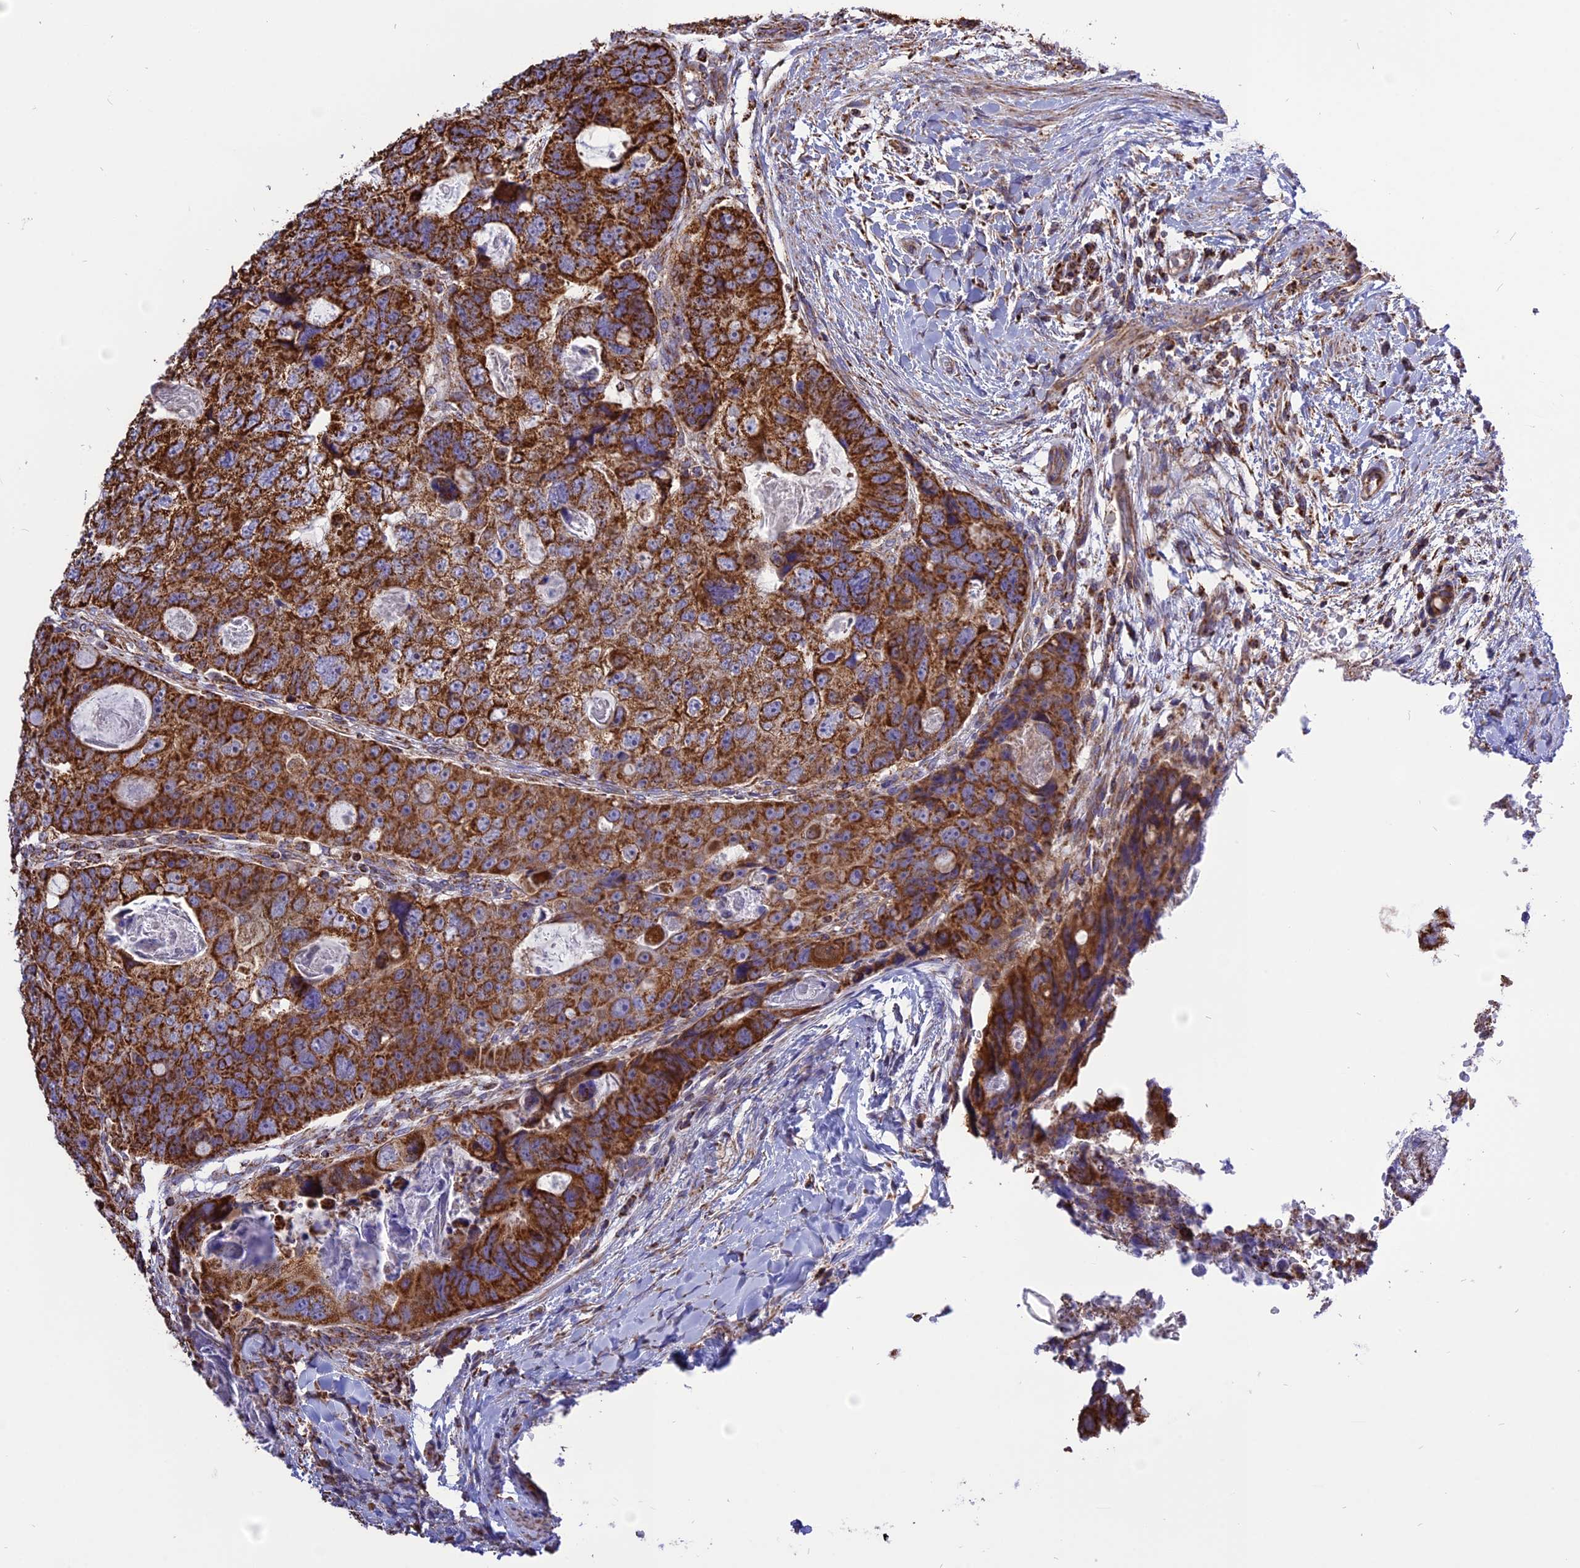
{"staining": {"intensity": "strong", "quantity": ">75%", "location": "cytoplasmic/membranous"}, "tissue": "colorectal cancer", "cell_type": "Tumor cells", "image_type": "cancer", "snomed": [{"axis": "morphology", "description": "Adenocarcinoma, NOS"}, {"axis": "topography", "description": "Rectum"}], "caption": "Immunohistochemistry (IHC) micrograph of human adenocarcinoma (colorectal) stained for a protein (brown), which demonstrates high levels of strong cytoplasmic/membranous positivity in about >75% of tumor cells.", "gene": "TTC4", "patient": {"sex": "male", "age": 59}}